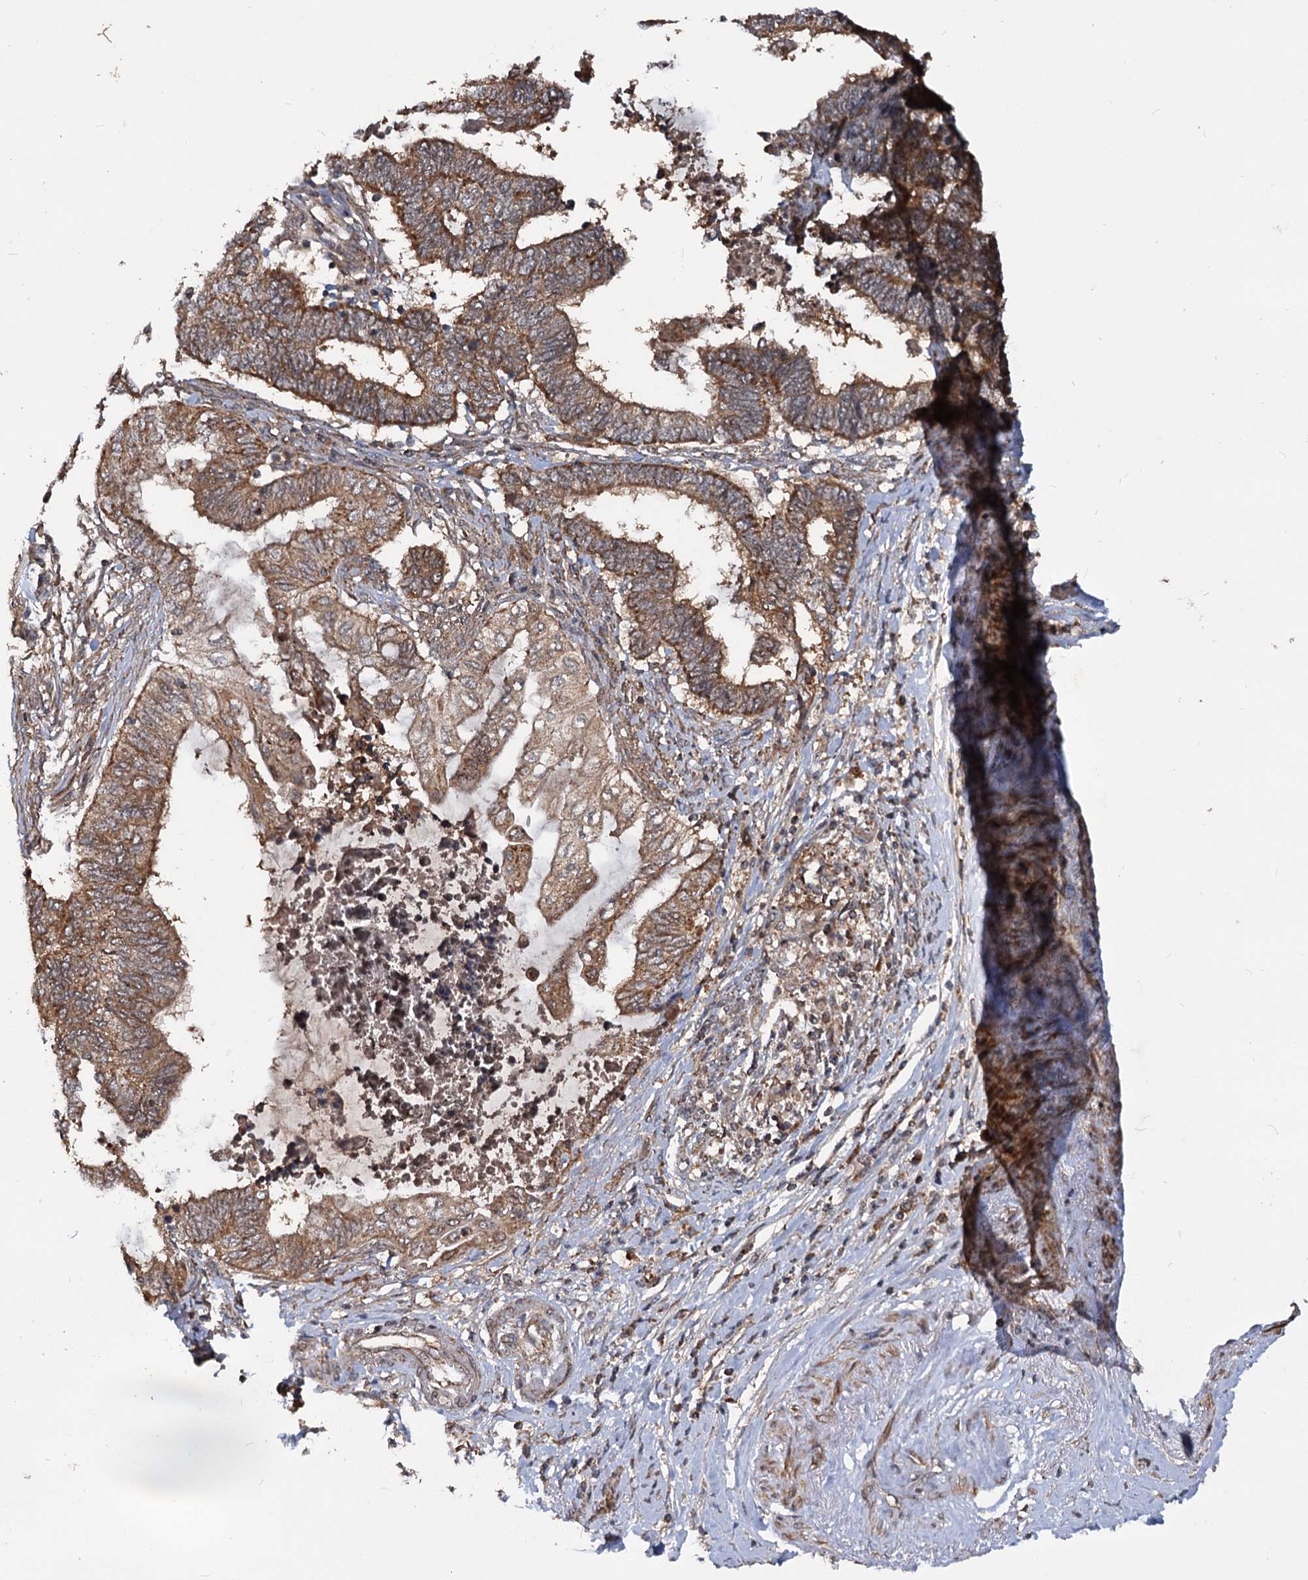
{"staining": {"intensity": "moderate", "quantity": ">75%", "location": "cytoplasmic/membranous"}, "tissue": "endometrial cancer", "cell_type": "Tumor cells", "image_type": "cancer", "snomed": [{"axis": "morphology", "description": "Adenocarcinoma, NOS"}, {"axis": "topography", "description": "Uterus"}, {"axis": "topography", "description": "Endometrium"}], "caption": "IHC of human endometrial cancer demonstrates medium levels of moderate cytoplasmic/membranous positivity in about >75% of tumor cells.", "gene": "CEP76", "patient": {"sex": "female", "age": 70}}